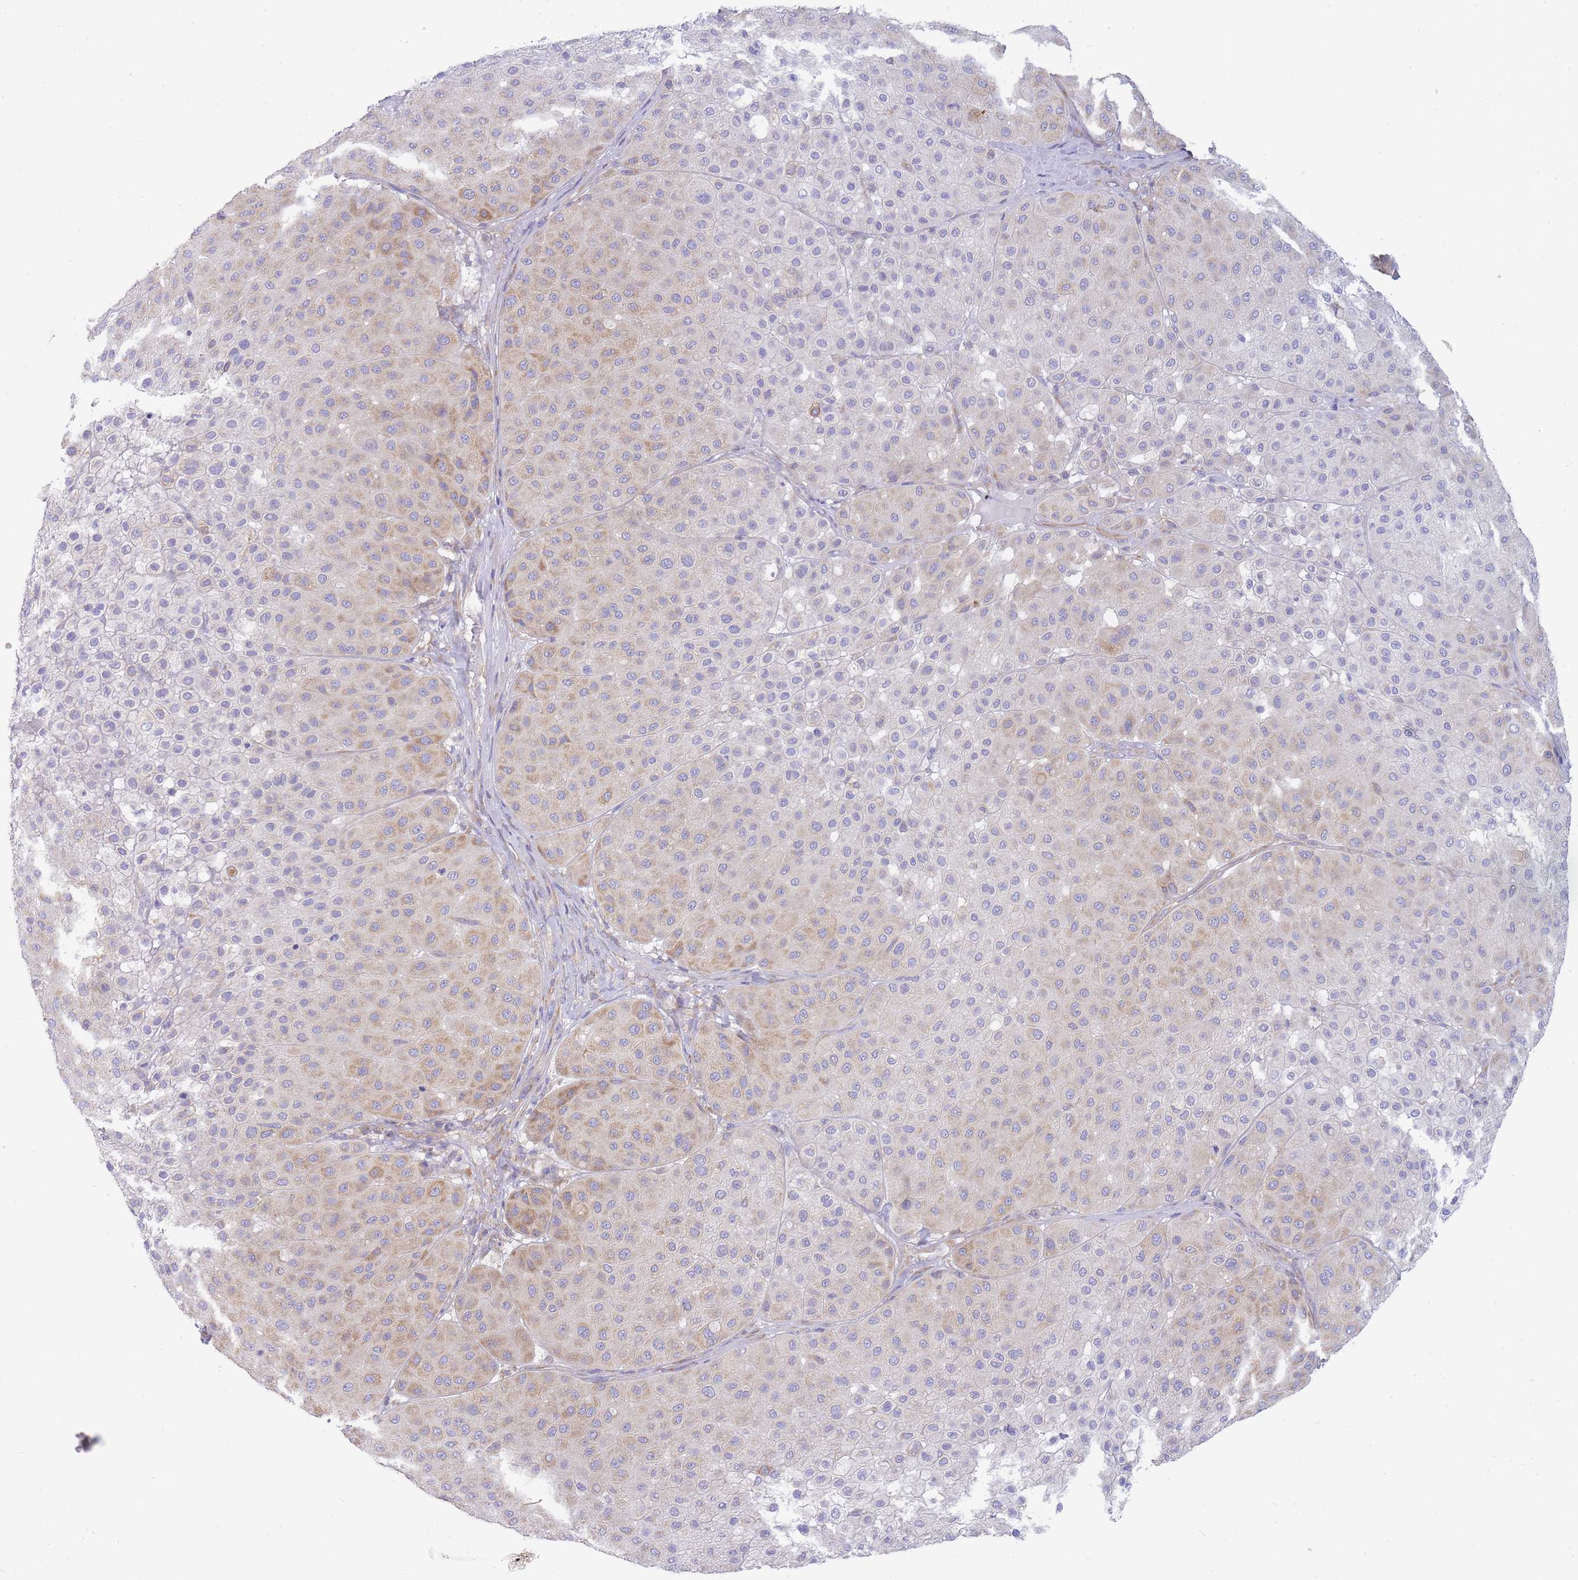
{"staining": {"intensity": "moderate", "quantity": "25%-75%", "location": "cytoplasmic/membranous"}, "tissue": "melanoma", "cell_type": "Tumor cells", "image_type": "cancer", "snomed": [{"axis": "morphology", "description": "Malignant melanoma, Metastatic site"}, {"axis": "topography", "description": "Smooth muscle"}], "caption": "This image displays IHC staining of malignant melanoma (metastatic site), with medium moderate cytoplasmic/membranous staining in about 25%-75% of tumor cells.", "gene": "SH2B2", "patient": {"sex": "male", "age": 41}}